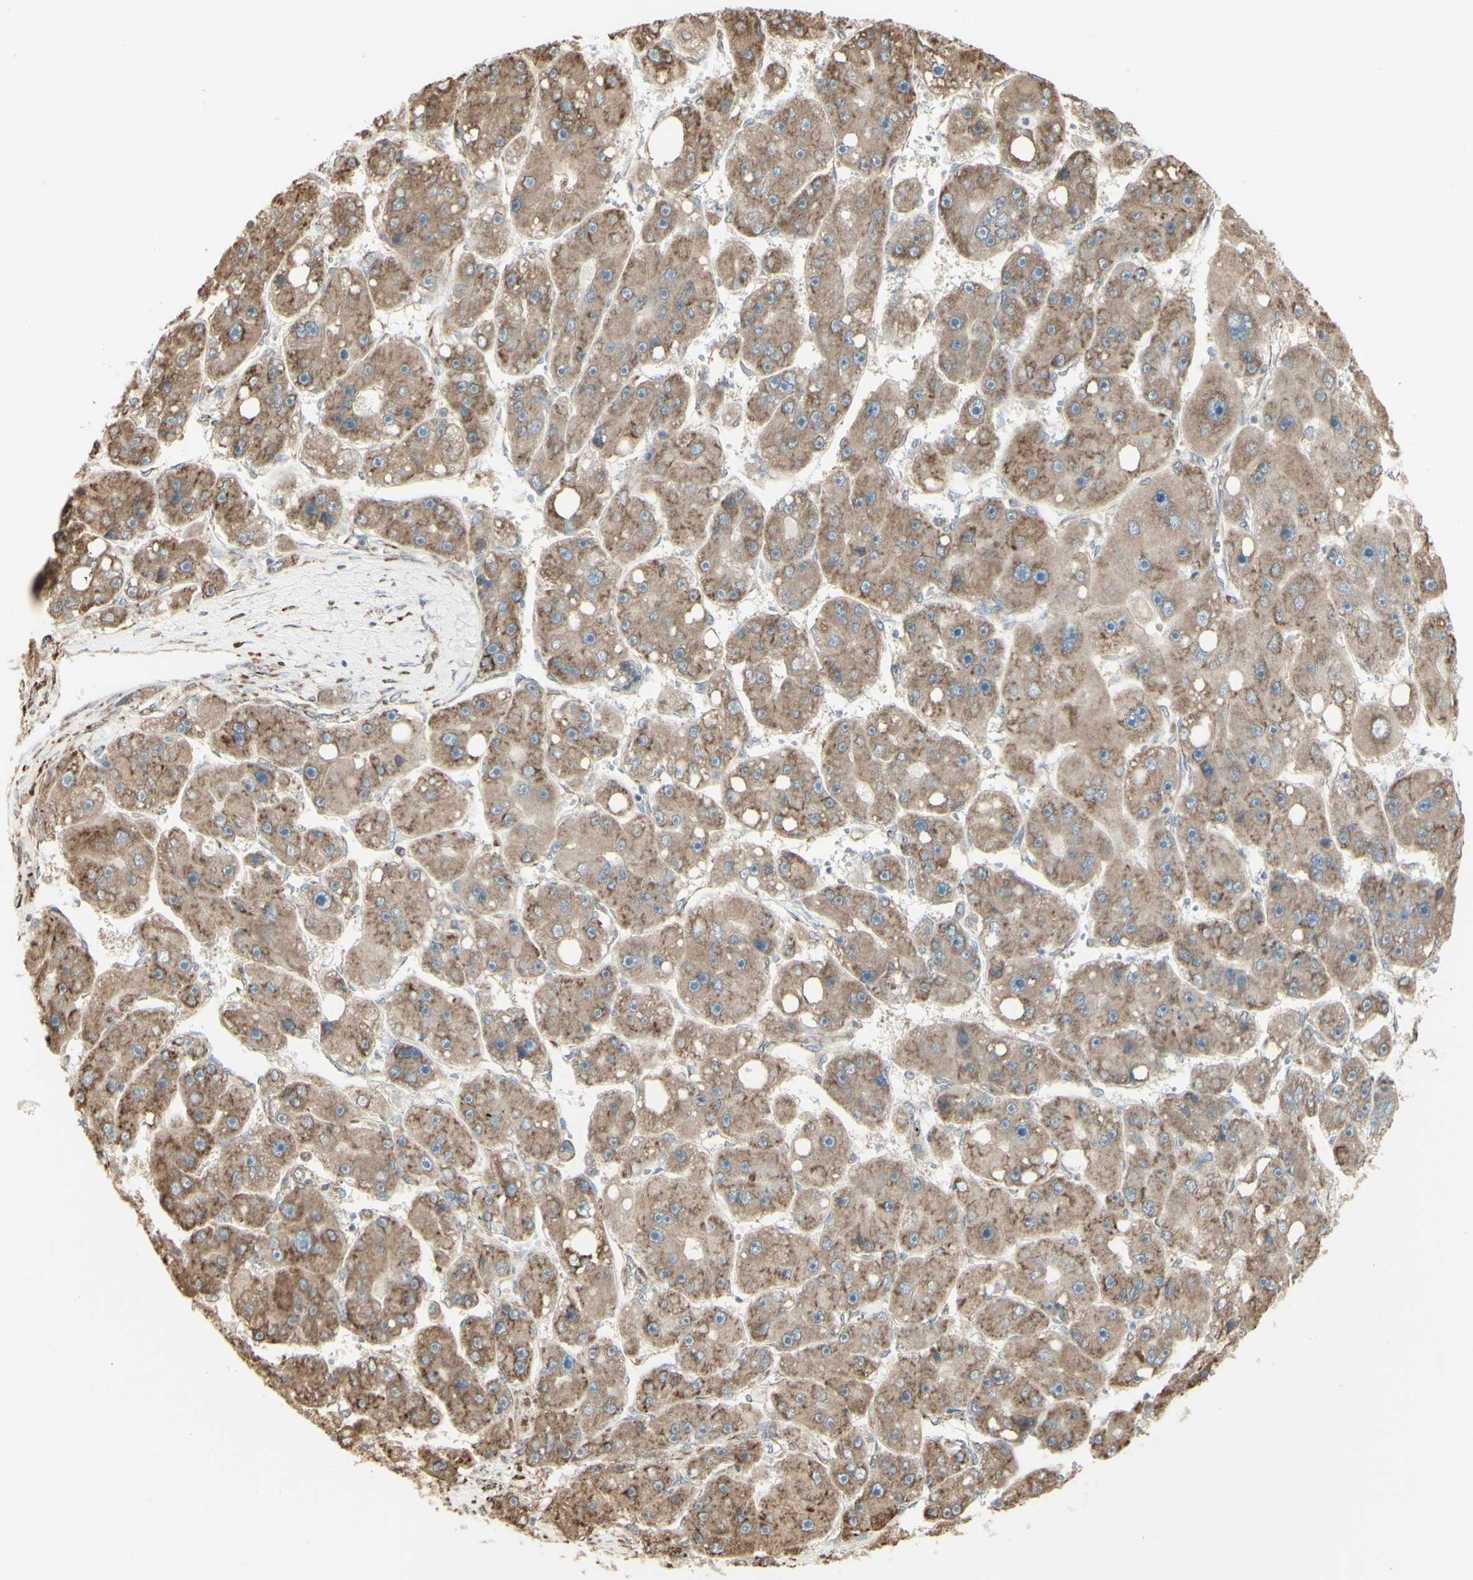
{"staining": {"intensity": "weak", "quantity": ">75%", "location": "cytoplasmic/membranous"}, "tissue": "liver cancer", "cell_type": "Tumor cells", "image_type": "cancer", "snomed": [{"axis": "morphology", "description": "Carcinoma, Hepatocellular, NOS"}, {"axis": "topography", "description": "Liver"}], "caption": "Liver cancer was stained to show a protein in brown. There is low levels of weak cytoplasmic/membranous staining in about >75% of tumor cells. (Brightfield microscopy of DAB IHC at high magnification).", "gene": "EEF1B2", "patient": {"sex": "female", "age": 61}}